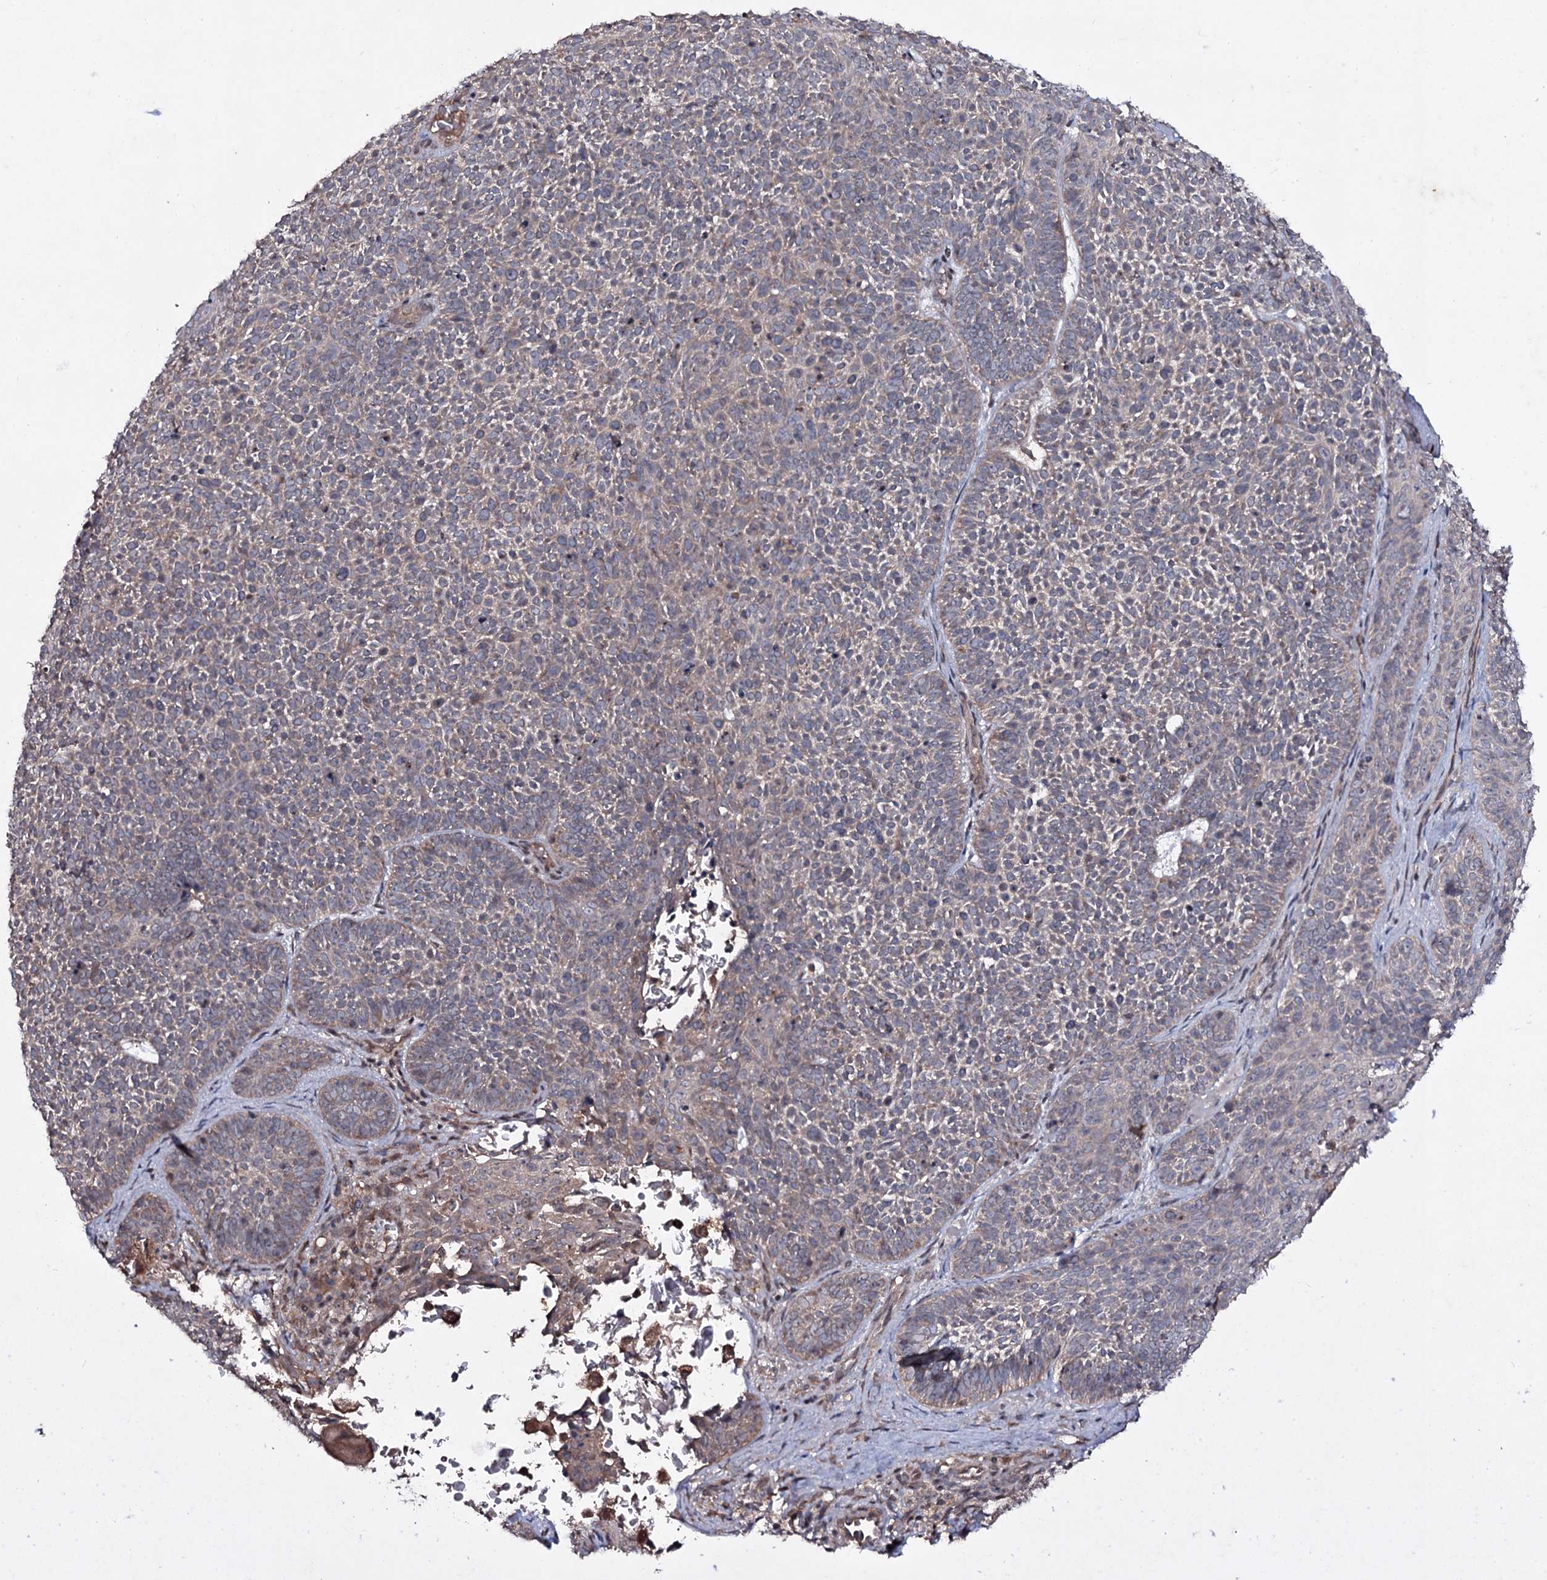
{"staining": {"intensity": "weak", "quantity": "25%-75%", "location": "cytoplasmic/membranous"}, "tissue": "skin cancer", "cell_type": "Tumor cells", "image_type": "cancer", "snomed": [{"axis": "morphology", "description": "Basal cell carcinoma"}, {"axis": "topography", "description": "Skin"}], "caption": "Brown immunohistochemical staining in skin basal cell carcinoma displays weak cytoplasmic/membranous positivity in approximately 25%-75% of tumor cells. (Brightfield microscopy of DAB IHC at high magnification).", "gene": "SNAP23", "patient": {"sex": "male", "age": 85}}